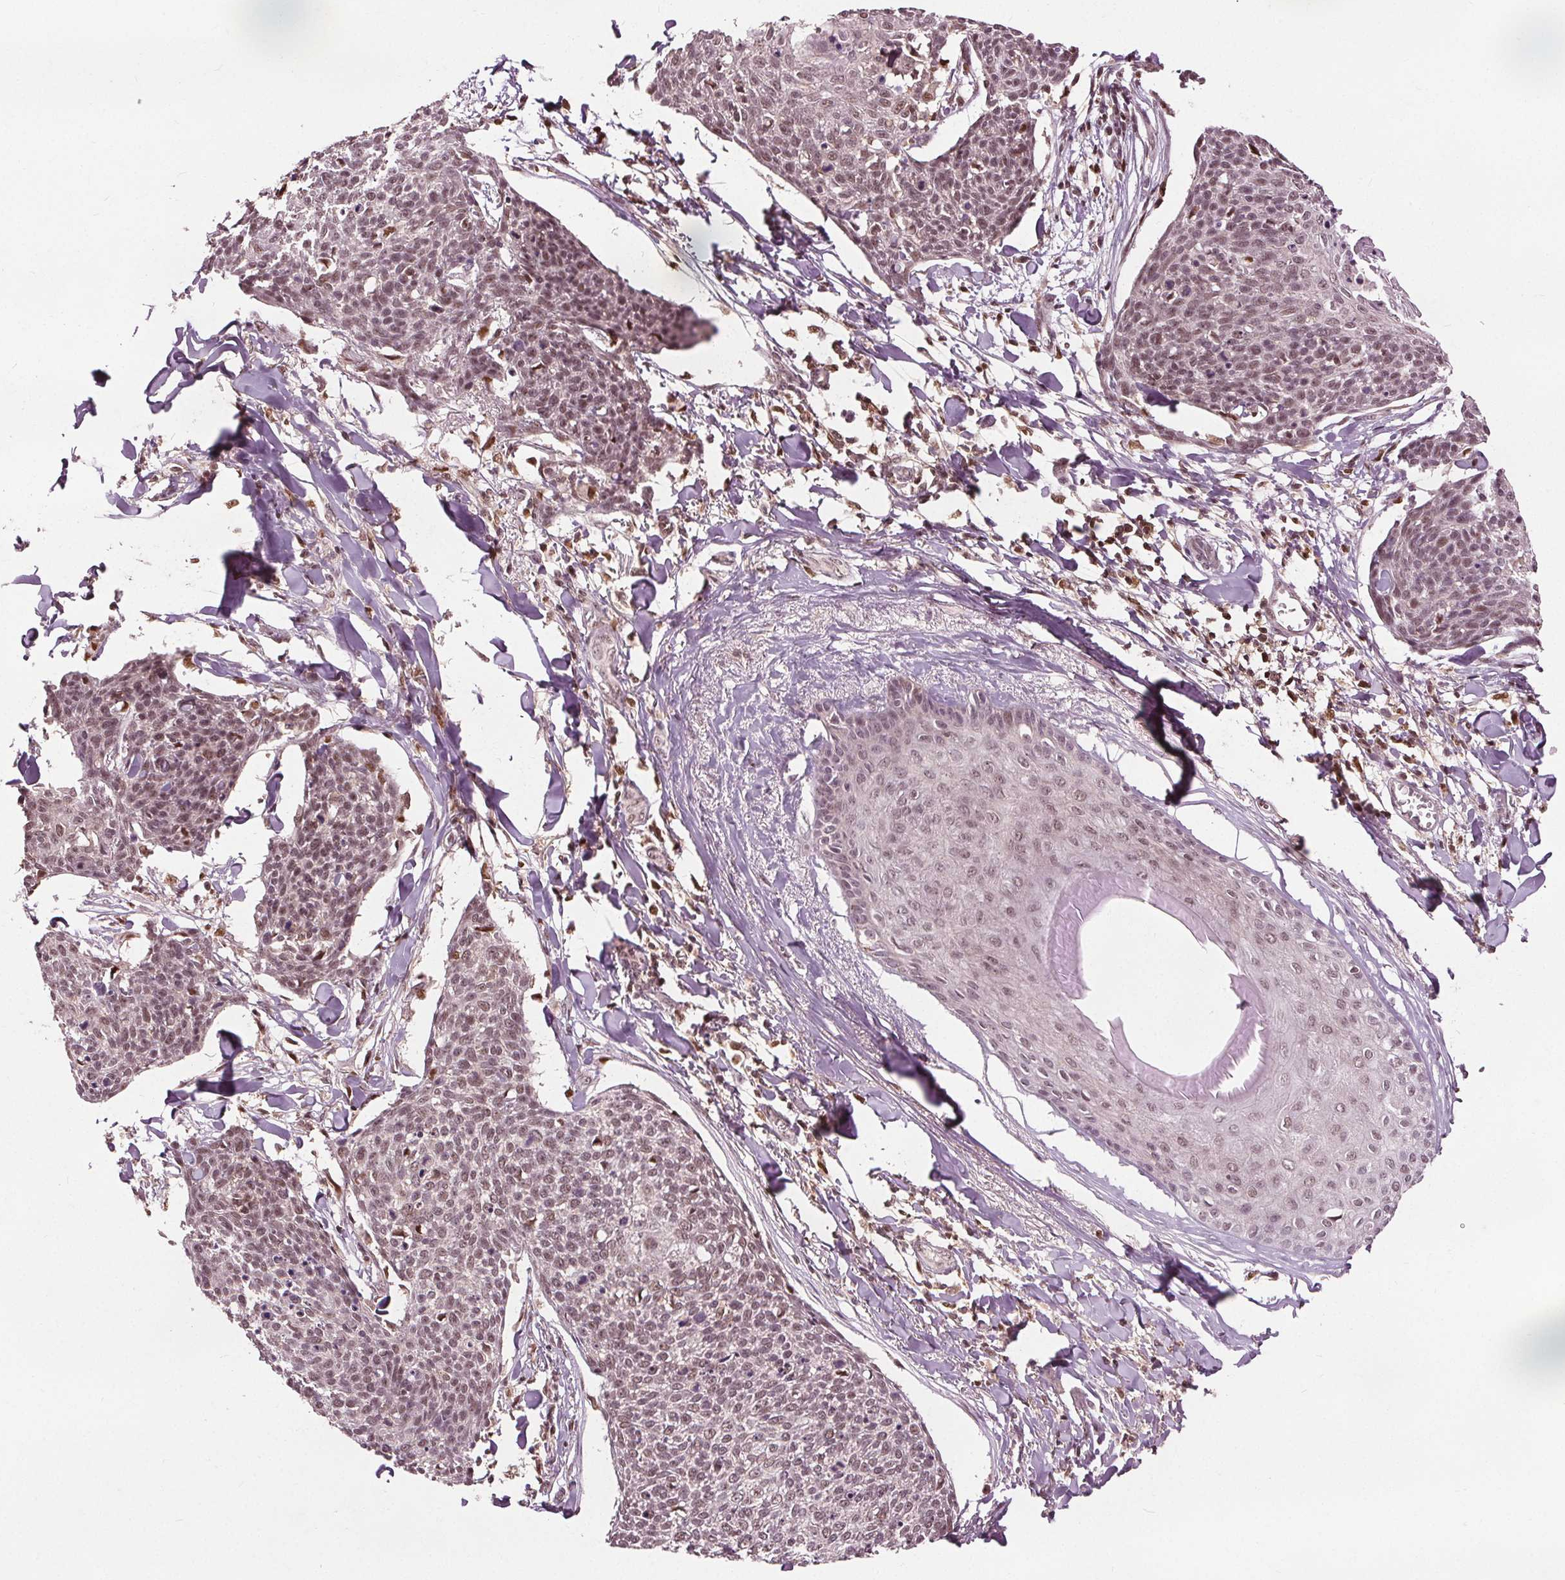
{"staining": {"intensity": "weak", "quantity": ">75%", "location": "nuclear"}, "tissue": "skin cancer", "cell_type": "Tumor cells", "image_type": "cancer", "snomed": [{"axis": "morphology", "description": "Squamous cell carcinoma, NOS"}, {"axis": "topography", "description": "Skin"}, {"axis": "topography", "description": "Vulva"}], "caption": "Protein analysis of skin cancer tissue exhibits weak nuclear expression in about >75% of tumor cells. (IHC, brightfield microscopy, high magnification).", "gene": "DDX11", "patient": {"sex": "female", "age": 75}}